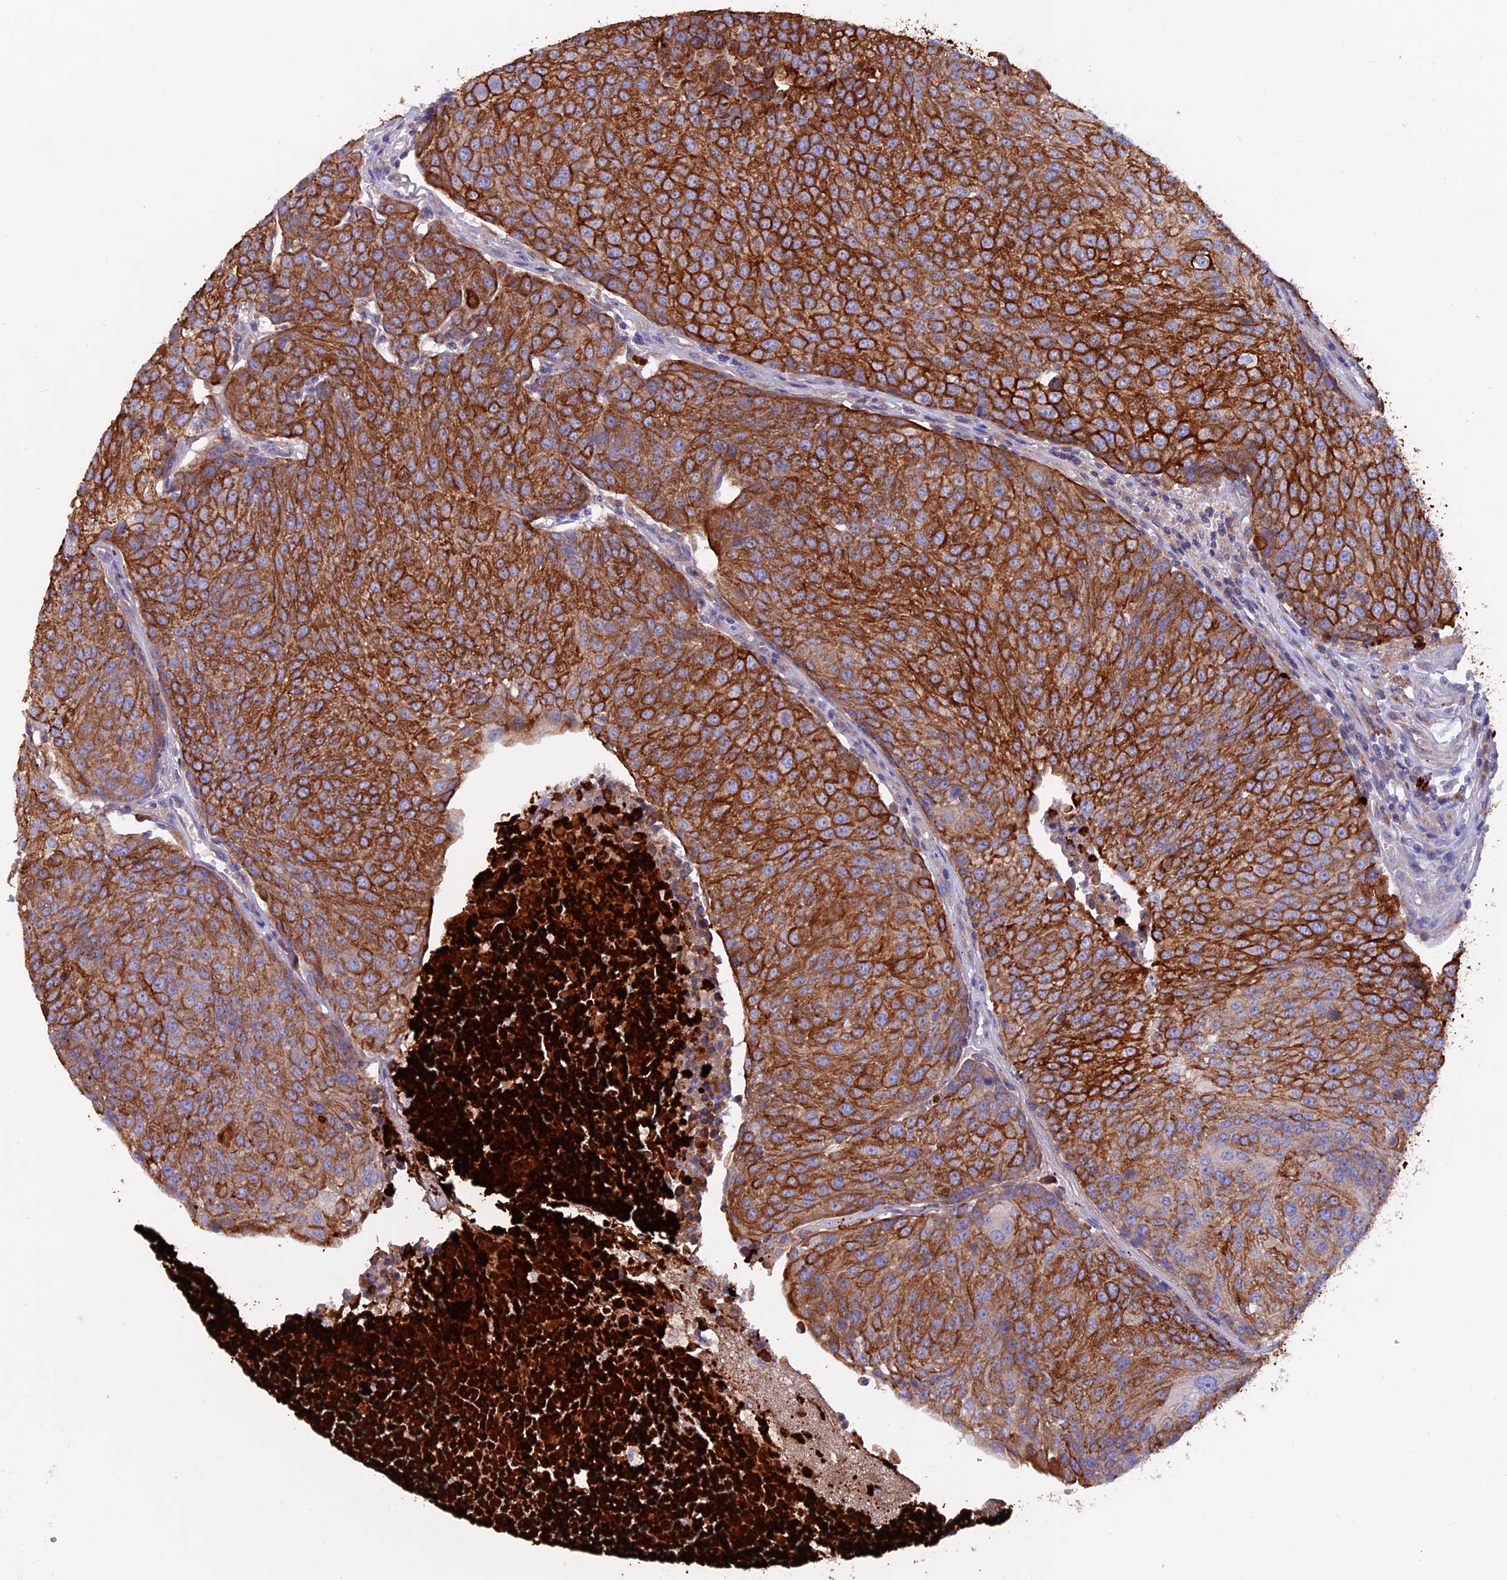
{"staining": {"intensity": "strong", "quantity": ">75%", "location": "cytoplasmic/membranous"}, "tissue": "urothelial cancer", "cell_type": "Tumor cells", "image_type": "cancer", "snomed": [{"axis": "morphology", "description": "Urothelial carcinoma, High grade"}, {"axis": "topography", "description": "Urinary bladder"}], "caption": "IHC staining of urothelial cancer, which exhibits high levels of strong cytoplasmic/membranous positivity in approximately >75% of tumor cells indicating strong cytoplasmic/membranous protein expression. The staining was performed using DAB (3,3'-diaminobenzidine) (brown) for protein detection and nuclei were counterstained in hematoxylin (blue).", "gene": "PTPN9", "patient": {"sex": "female", "age": 85}}